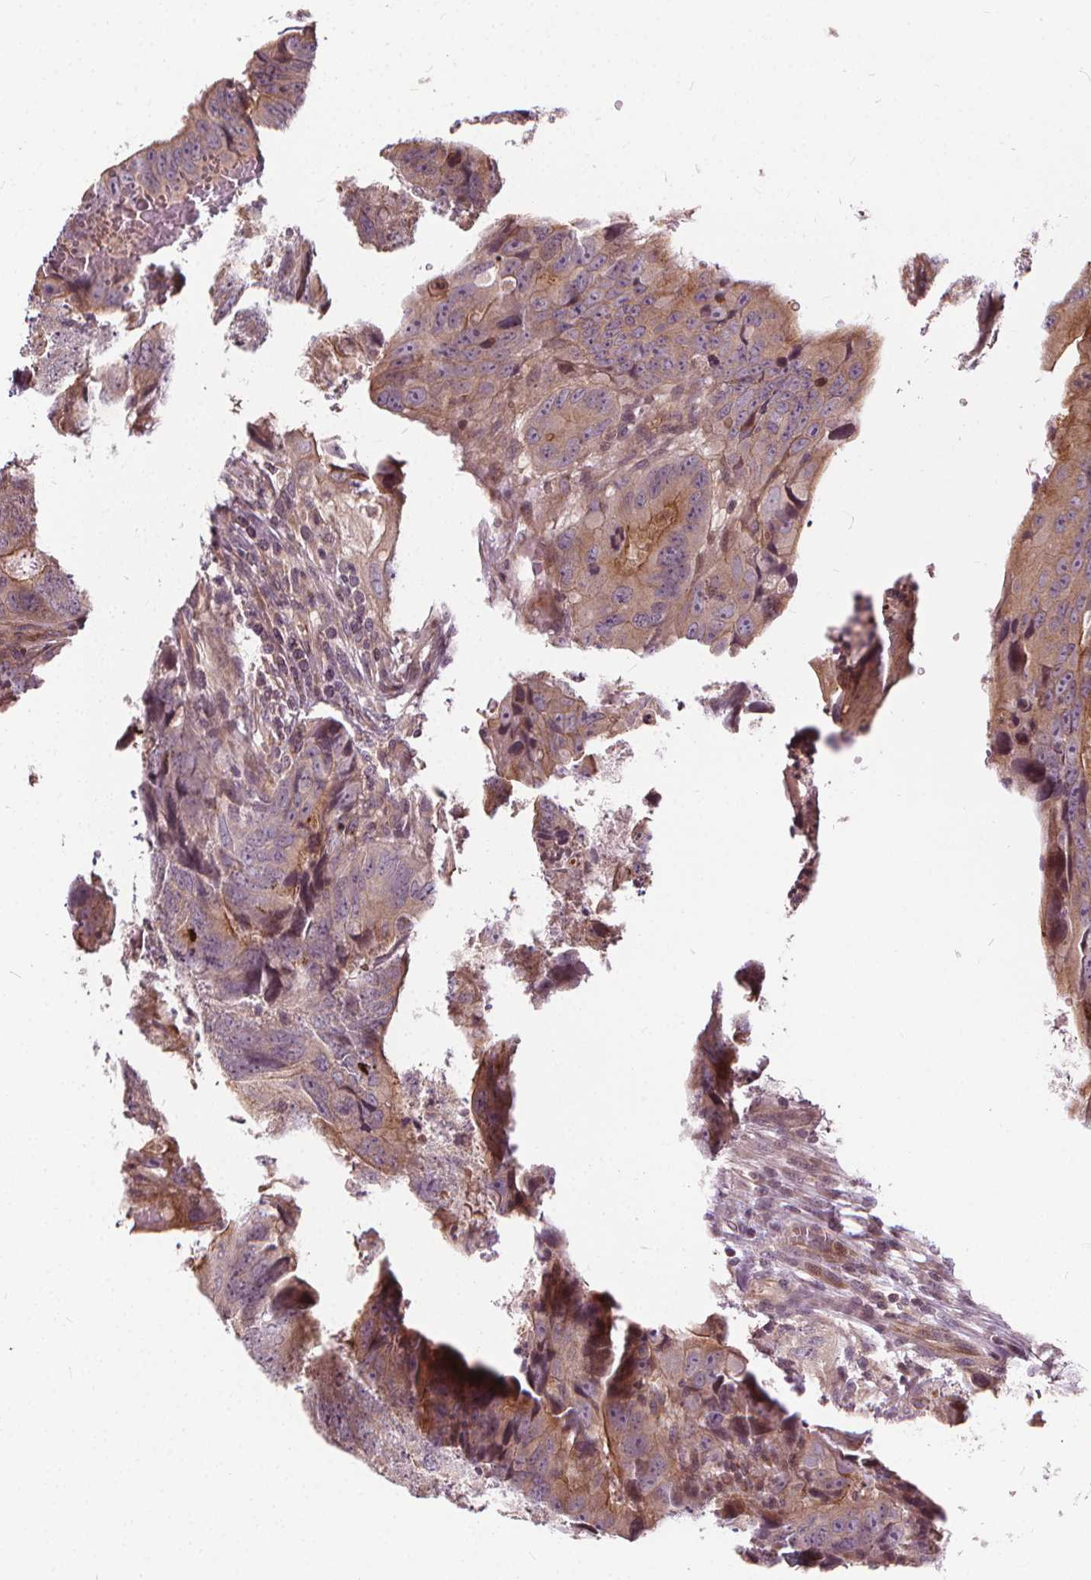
{"staining": {"intensity": "moderate", "quantity": "25%-75%", "location": "cytoplasmic/membranous"}, "tissue": "colorectal cancer", "cell_type": "Tumor cells", "image_type": "cancer", "snomed": [{"axis": "morphology", "description": "Adenocarcinoma, NOS"}, {"axis": "topography", "description": "Colon"}], "caption": "Moderate cytoplasmic/membranous protein staining is present in about 25%-75% of tumor cells in colorectal cancer.", "gene": "INPP5E", "patient": {"sex": "male", "age": 79}}